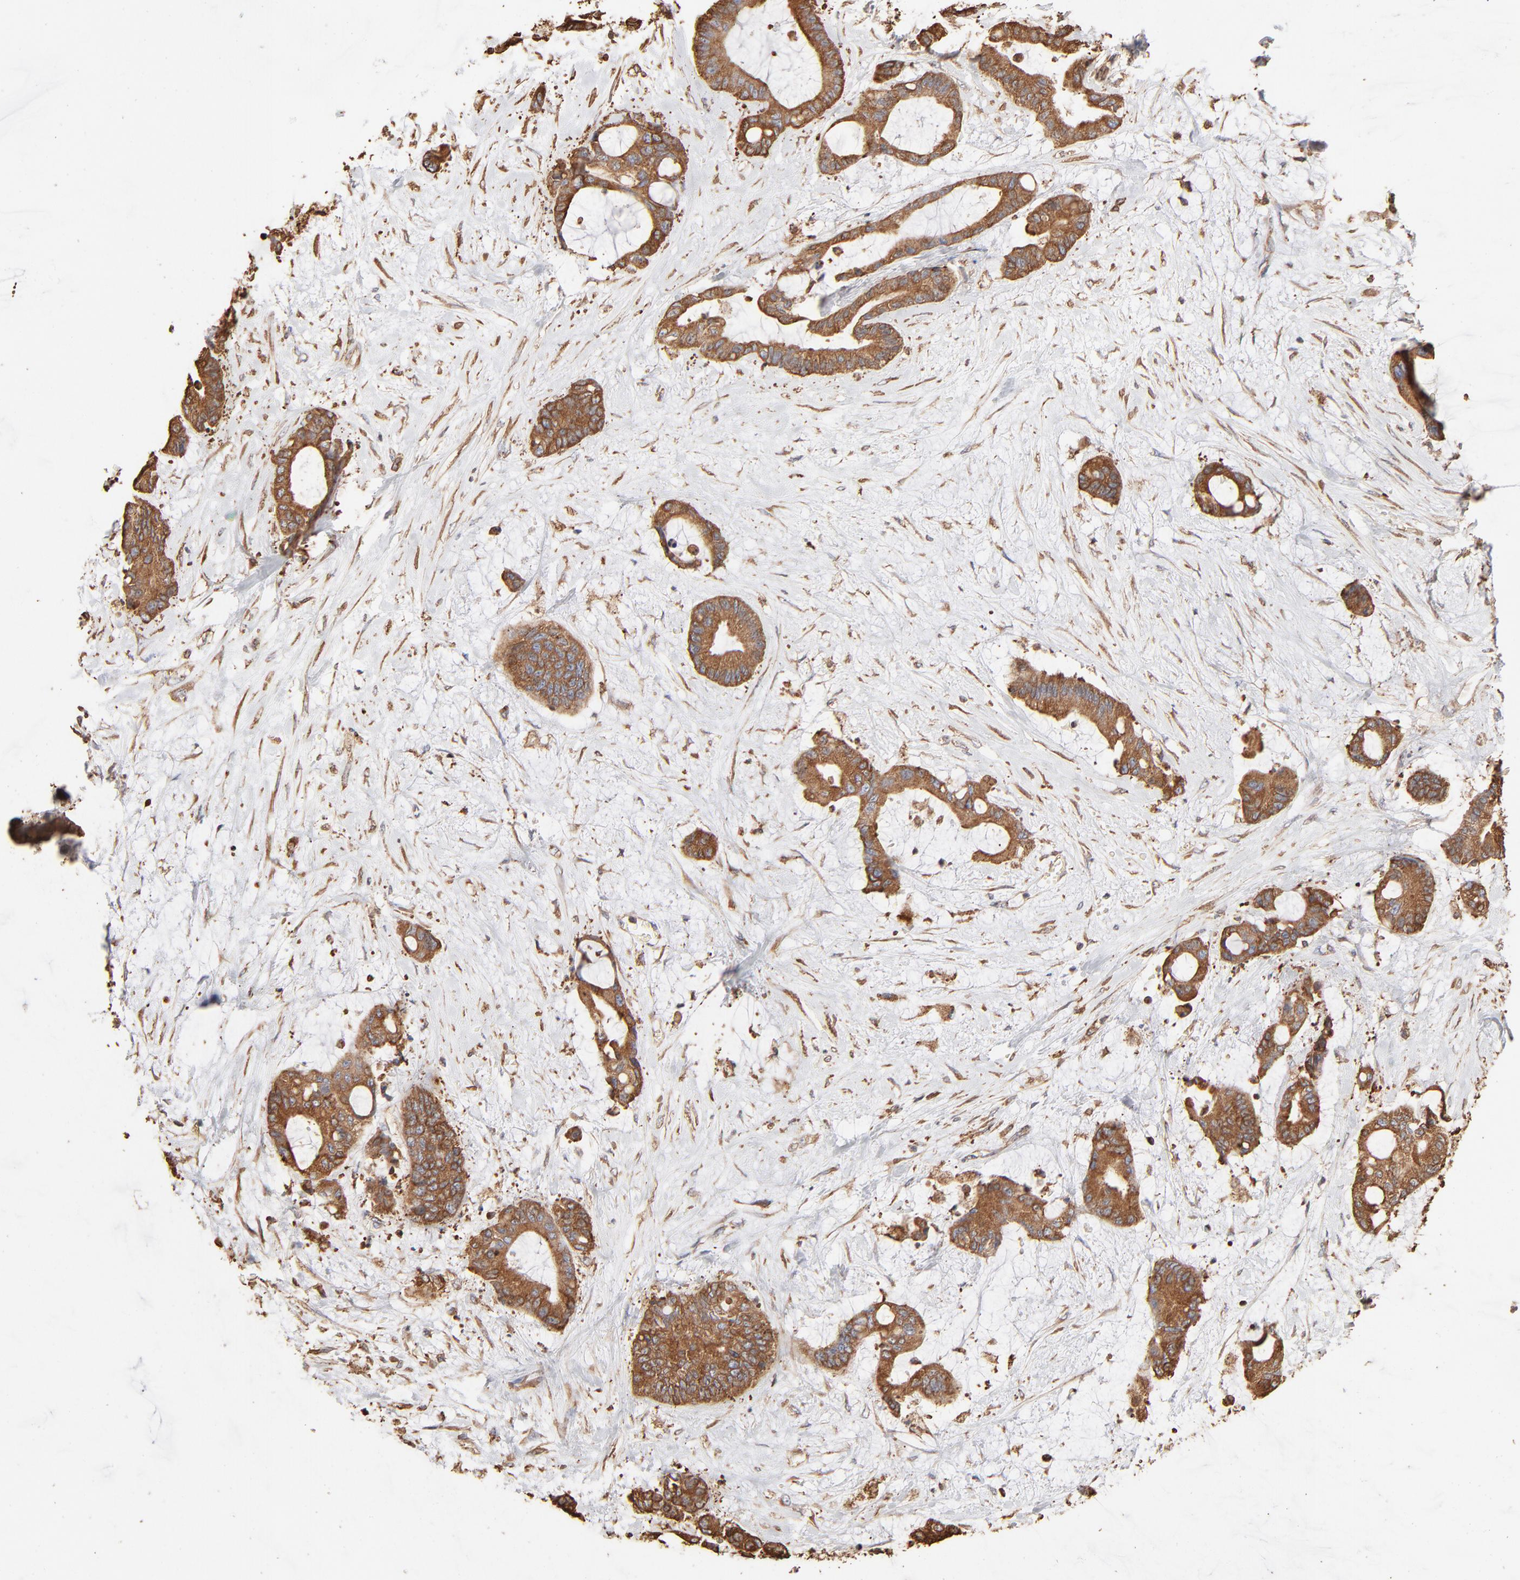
{"staining": {"intensity": "moderate", "quantity": ">75%", "location": "cytoplasmic/membranous"}, "tissue": "liver cancer", "cell_type": "Tumor cells", "image_type": "cancer", "snomed": [{"axis": "morphology", "description": "Cholangiocarcinoma"}, {"axis": "topography", "description": "Liver"}], "caption": "Immunohistochemical staining of human cholangiocarcinoma (liver) reveals medium levels of moderate cytoplasmic/membranous protein staining in approximately >75% of tumor cells.", "gene": "PDIA3", "patient": {"sex": "female", "age": 73}}